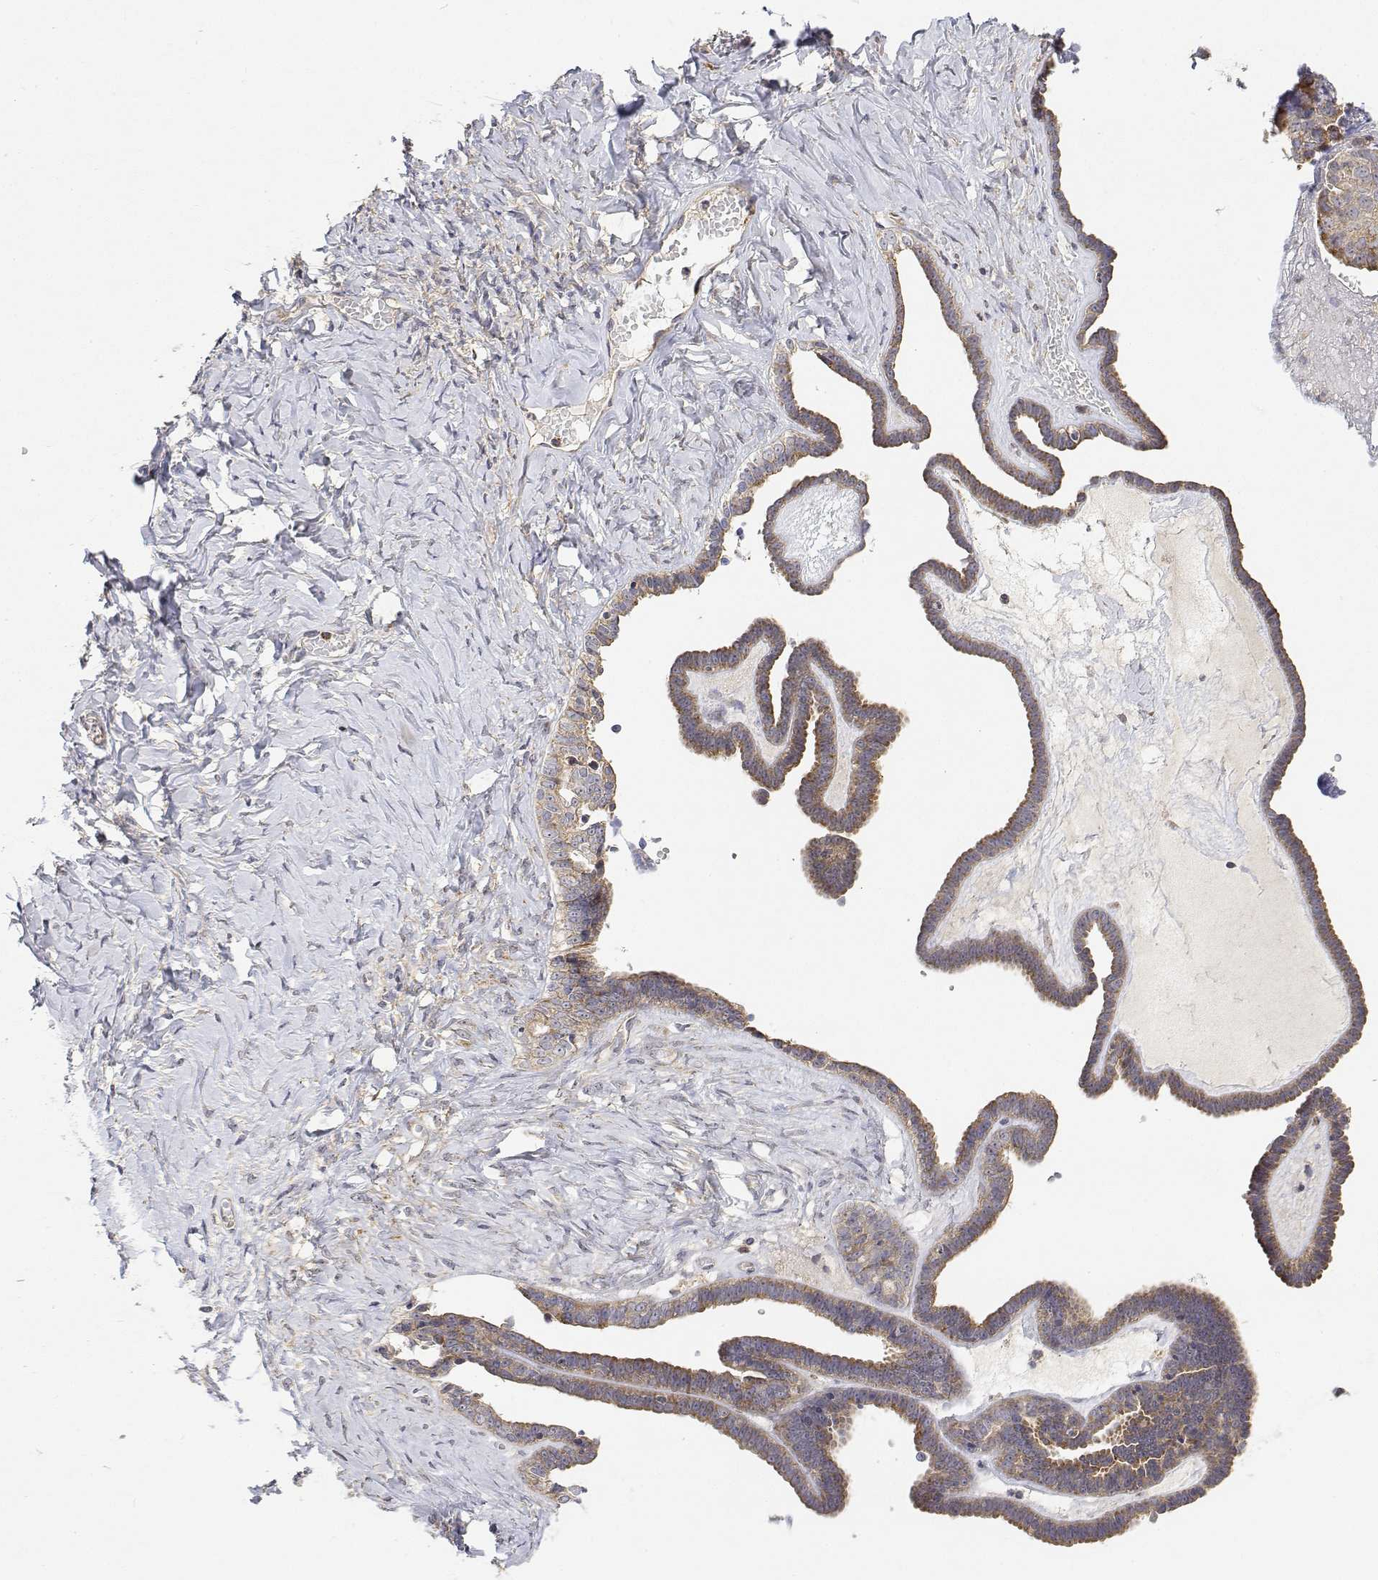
{"staining": {"intensity": "moderate", "quantity": "25%-75%", "location": "cytoplasmic/membranous"}, "tissue": "ovarian cancer", "cell_type": "Tumor cells", "image_type": "cancer", "snomed": [{"axis": "morphology", "description": "Cystadenocarcinoma, serous, NOS"}, {"axis": "topography", "description": "Ovary"}], "caption": "High-power microscopy captured an IHC histopathology image of serous cystadenocarcinoma (ovarian), revealing moderate cytoplasmic/membranous expression in approximately 25%-75% of tumor cells. The protein is shown in brown color, while the nuclei are stained blue.", "gene": "LONRF3", "patient": {"sex": "female", "age": 71}}